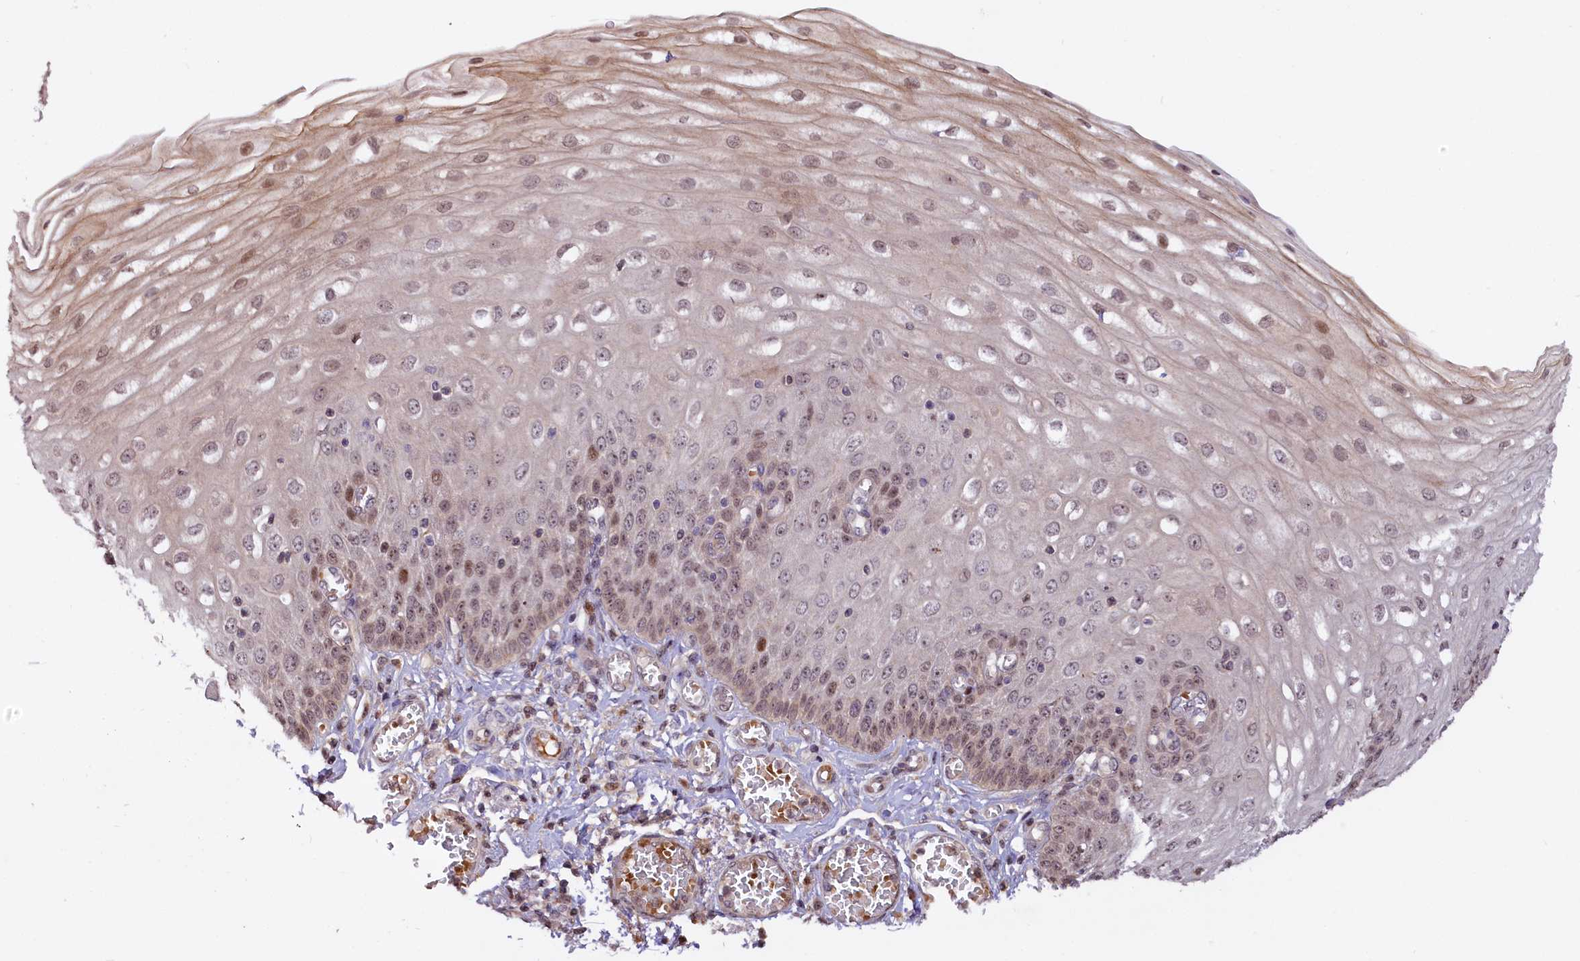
{"staining": {"intensity": "moderate", "quantity": "25%-75%", "location": "nuclear"}, "tissue": "esophagus", "cell_type": "Squamous epithelial cells", "image_type": "normal", "snomed": [{"axis": "morphology", "description": "Normal tissue, NOS"}, {"axis": "topography", "description": "Esophagus"}], "caption": "The histopathology image reveals a brown stain indicating the presence of a protein in the nuclear of squamous epithelial cells in esophagus. The staining was performed using DAB to visualize the protein expression in brown, while the nuclei were stained in blue with hematoxylin (Magnification: 20x).", "gene": "N4BP2L1", "patient": {"sex": "male", "age": 81}}